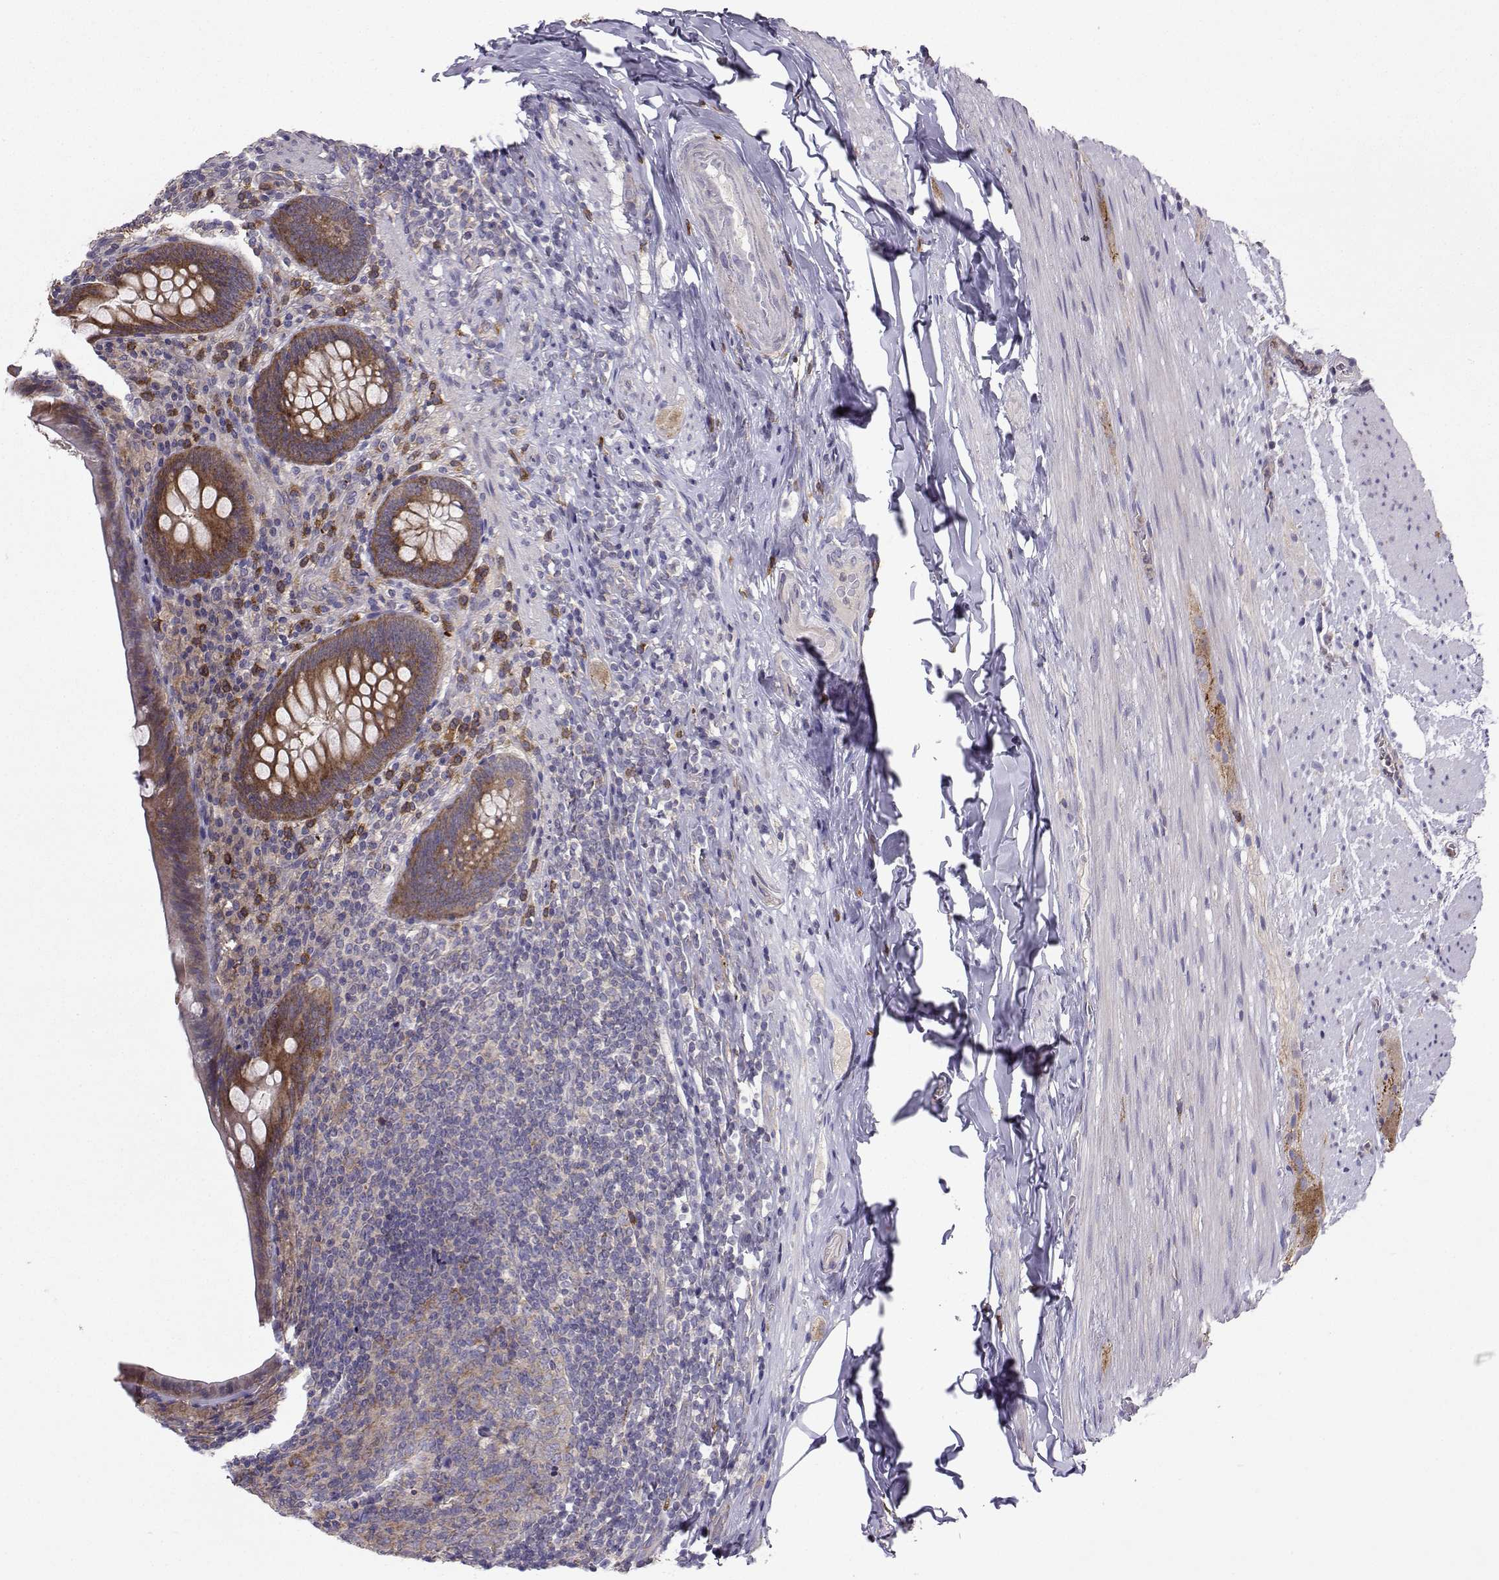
{"staining": {"intensity": "moderate", "quantity": "25%-75%", "location": "cytoplasmic/membranous"}, "tissue": "appendix", "cell_type": "Glandular cells", "image_type": "normal", "snomed": [{"axis": "morphology", "description": "Normal tissue, NOS"}, {"axis": "topography", "description": "Appendix"}], "caption": "Glandular cells exhibit moderate cytoplasmic/membranous staining in approximately 25%-75% of cells in benign appendix. (brown staining indicates protein expression, while blue staining denotes nuclei).", "gene": "STXBP5", "patient": {"sex": "male", "age": 47}}